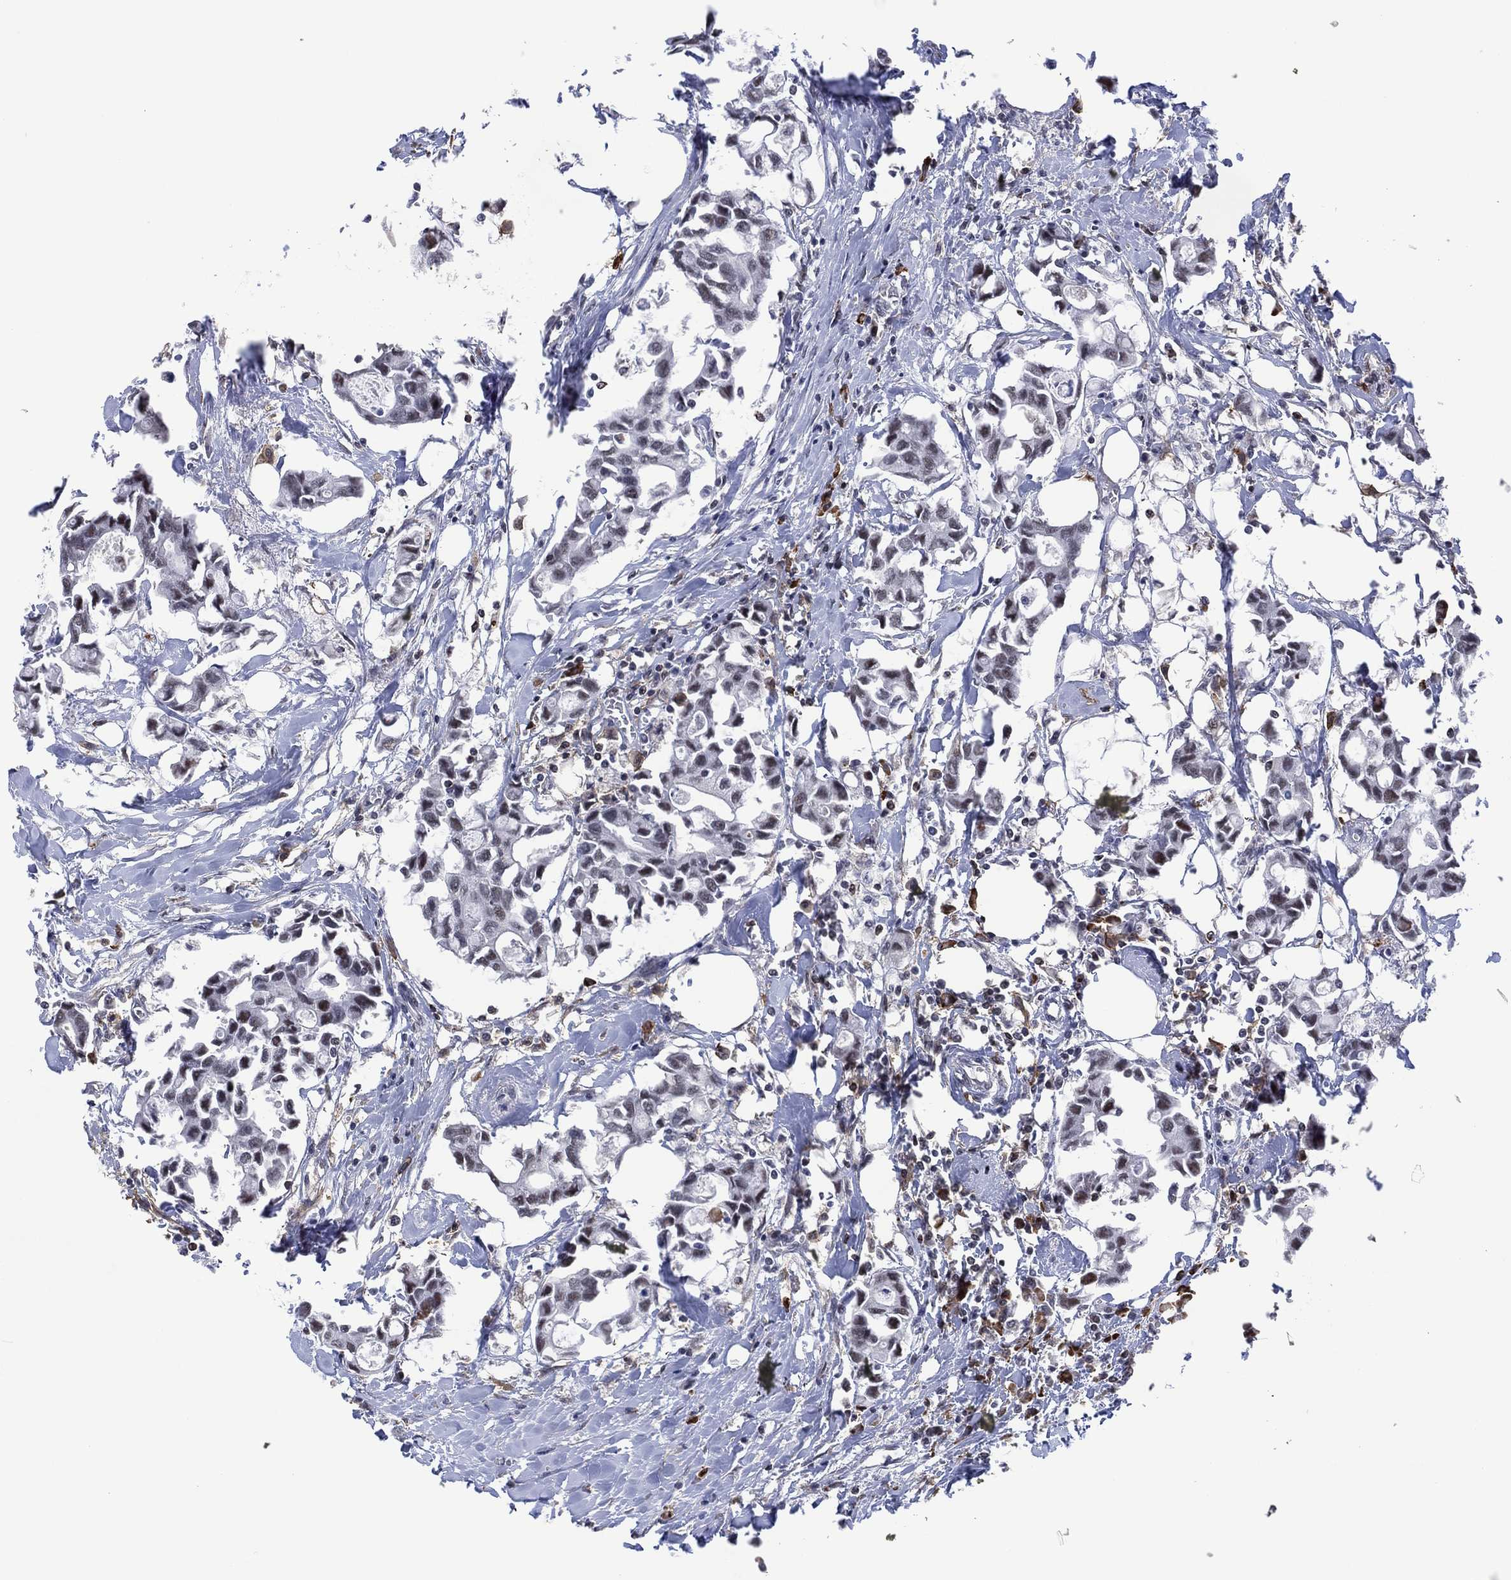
{"staining": {"intensity": "negative", "quantity": "none", "location": "none"}, "tissue": "breast cancer", "cell_type": "Tumor cells", "image_type": "cancer", "snomed": [{"axis": "morphology", "description": "Duct carcinoma"}, {"axis": "topography", "description": "Breast"}], "caption": "Breast cancer (intraductal carcinoma) stained for a protein using IHC demonstrates no expression tumor cells.", "gene": "DPP4", "patient": {"sex": "female", "age": 83}}